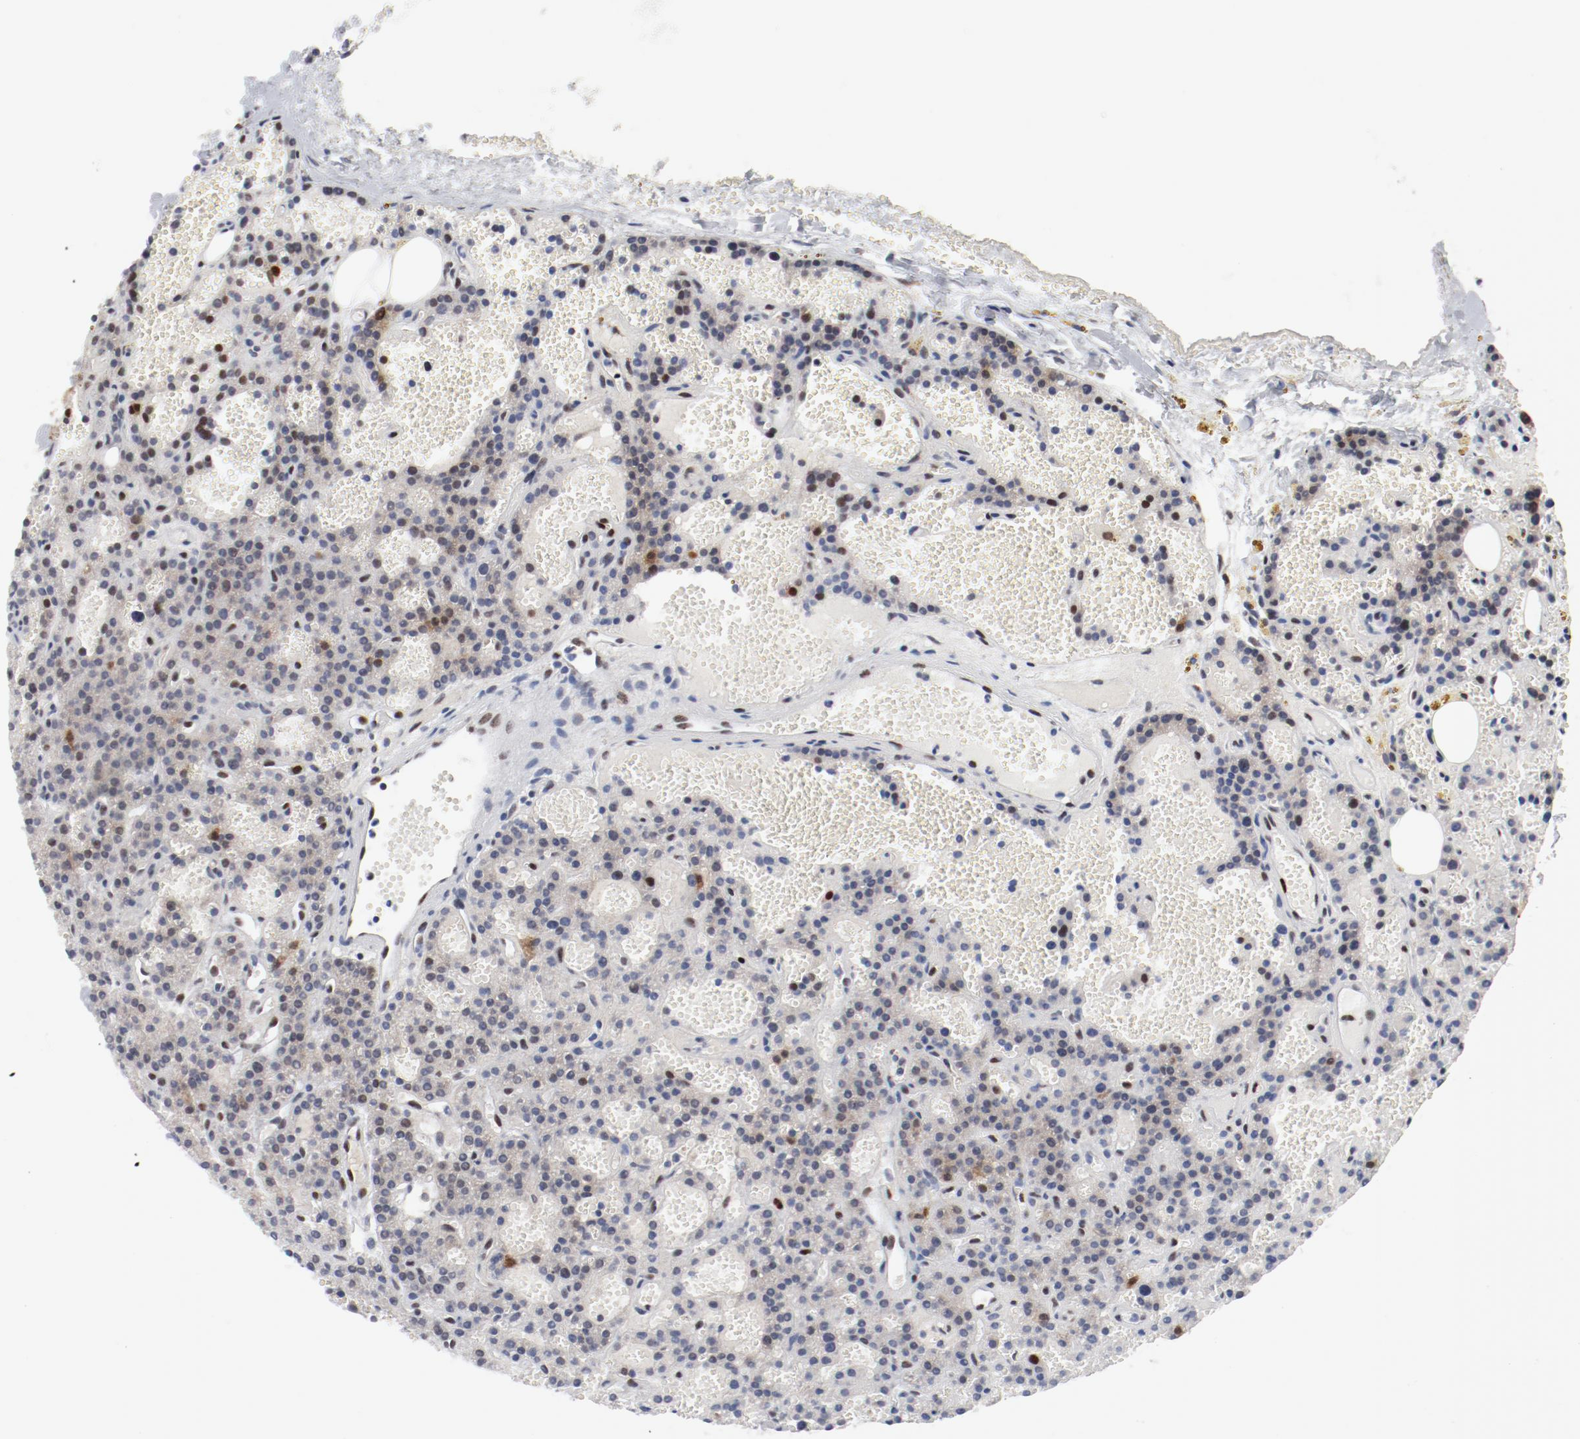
{"staining": {"intensity": "weak", "quantity": "<25%", "location": "cytoplasmic/membranous,nuclear"}, "tissue": "parathyroid gland", "cell_type": "Glandular cells", "image_type": "normal", "snomed": [{"axis": "morphology", "description": "Normal tissue, NOS"}, {"axis": "topography", "description": "Parathyroid gland"}], "caption": "This is a photomicrograph of IHC staining of unremarkable parathyroid gland, which shows no expression in glandular cells. (DAB (3,3'-diaminobenzidine) immunohistochemistry (IHC) visualized using brightfield microscopy, high magnification).", "gene": "POLD1", "patient": {"sex": "male", "age": 25}}